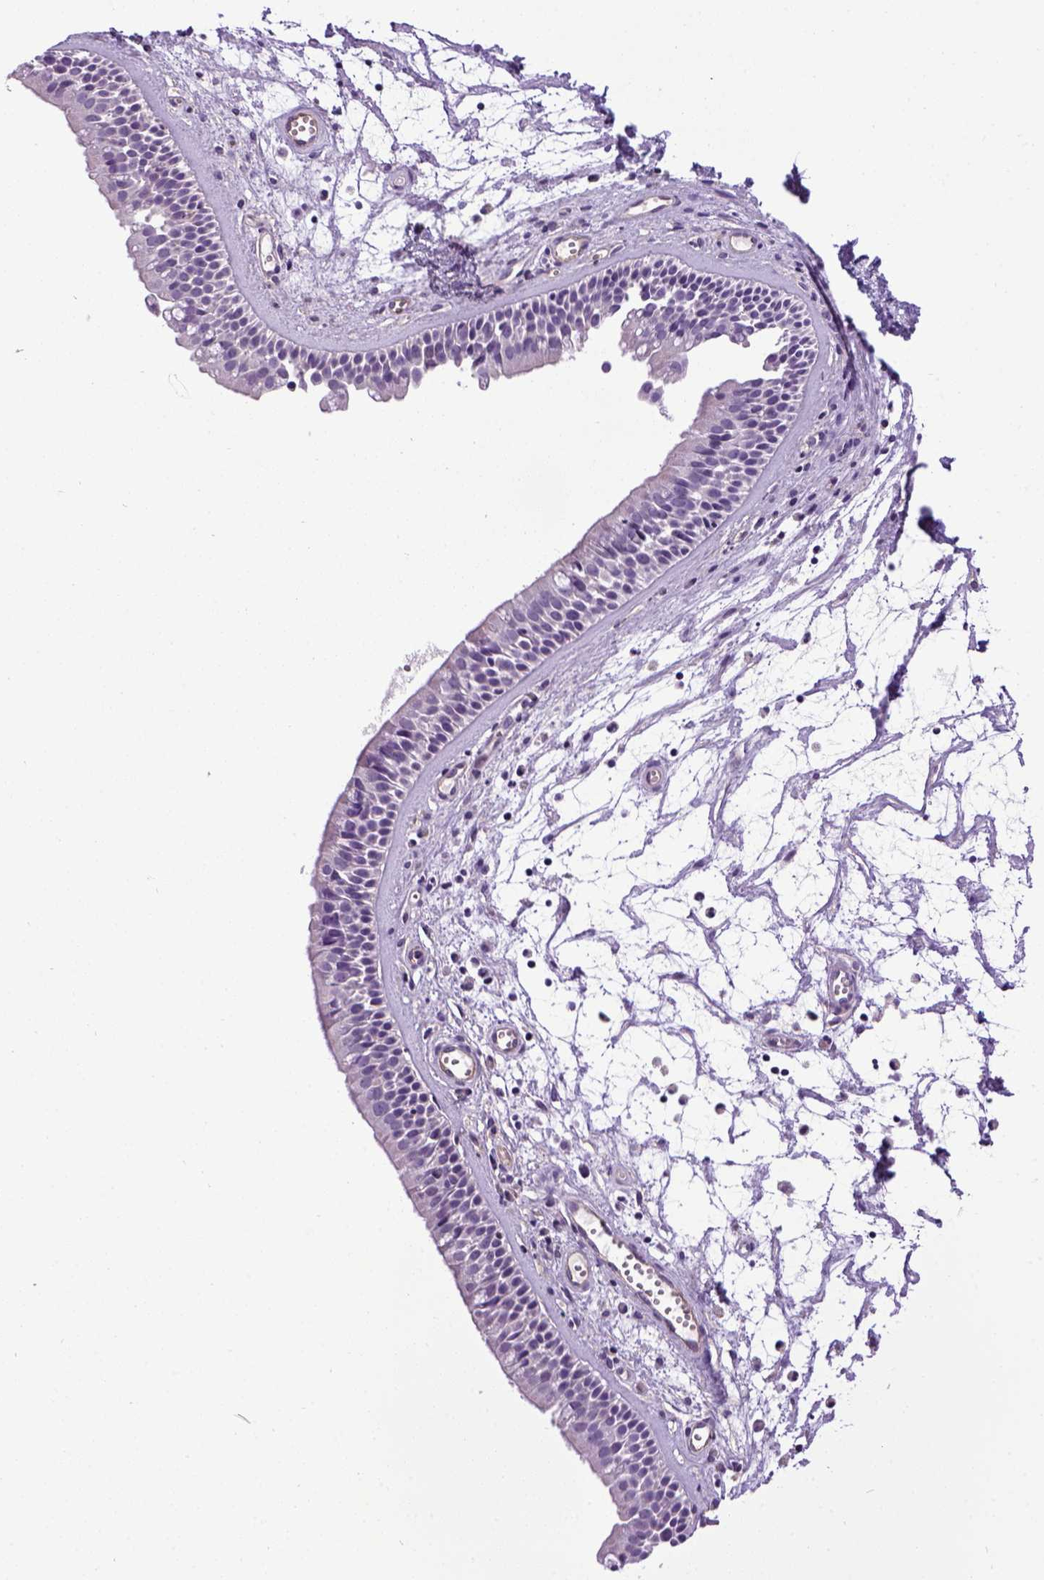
{"staining": {"intensity": "negative", "quantity": "none", "location": "none"}, "tissue": "nasopharynx", "cell_type": "Respiratory epithelial cells", "image_type": "normal", "snomed": [{"axis": "morphology", "description": "Normal tissue, NOS"}, {"axis": "topography", "description": "Nasopharynx"}], "caption": "Protein analysis of normal nasopharynx demonstrates no significant positivity in respiratory epithelial cells.", "gene": "ENG", "patient": {"sex": "female", "age": 68}}